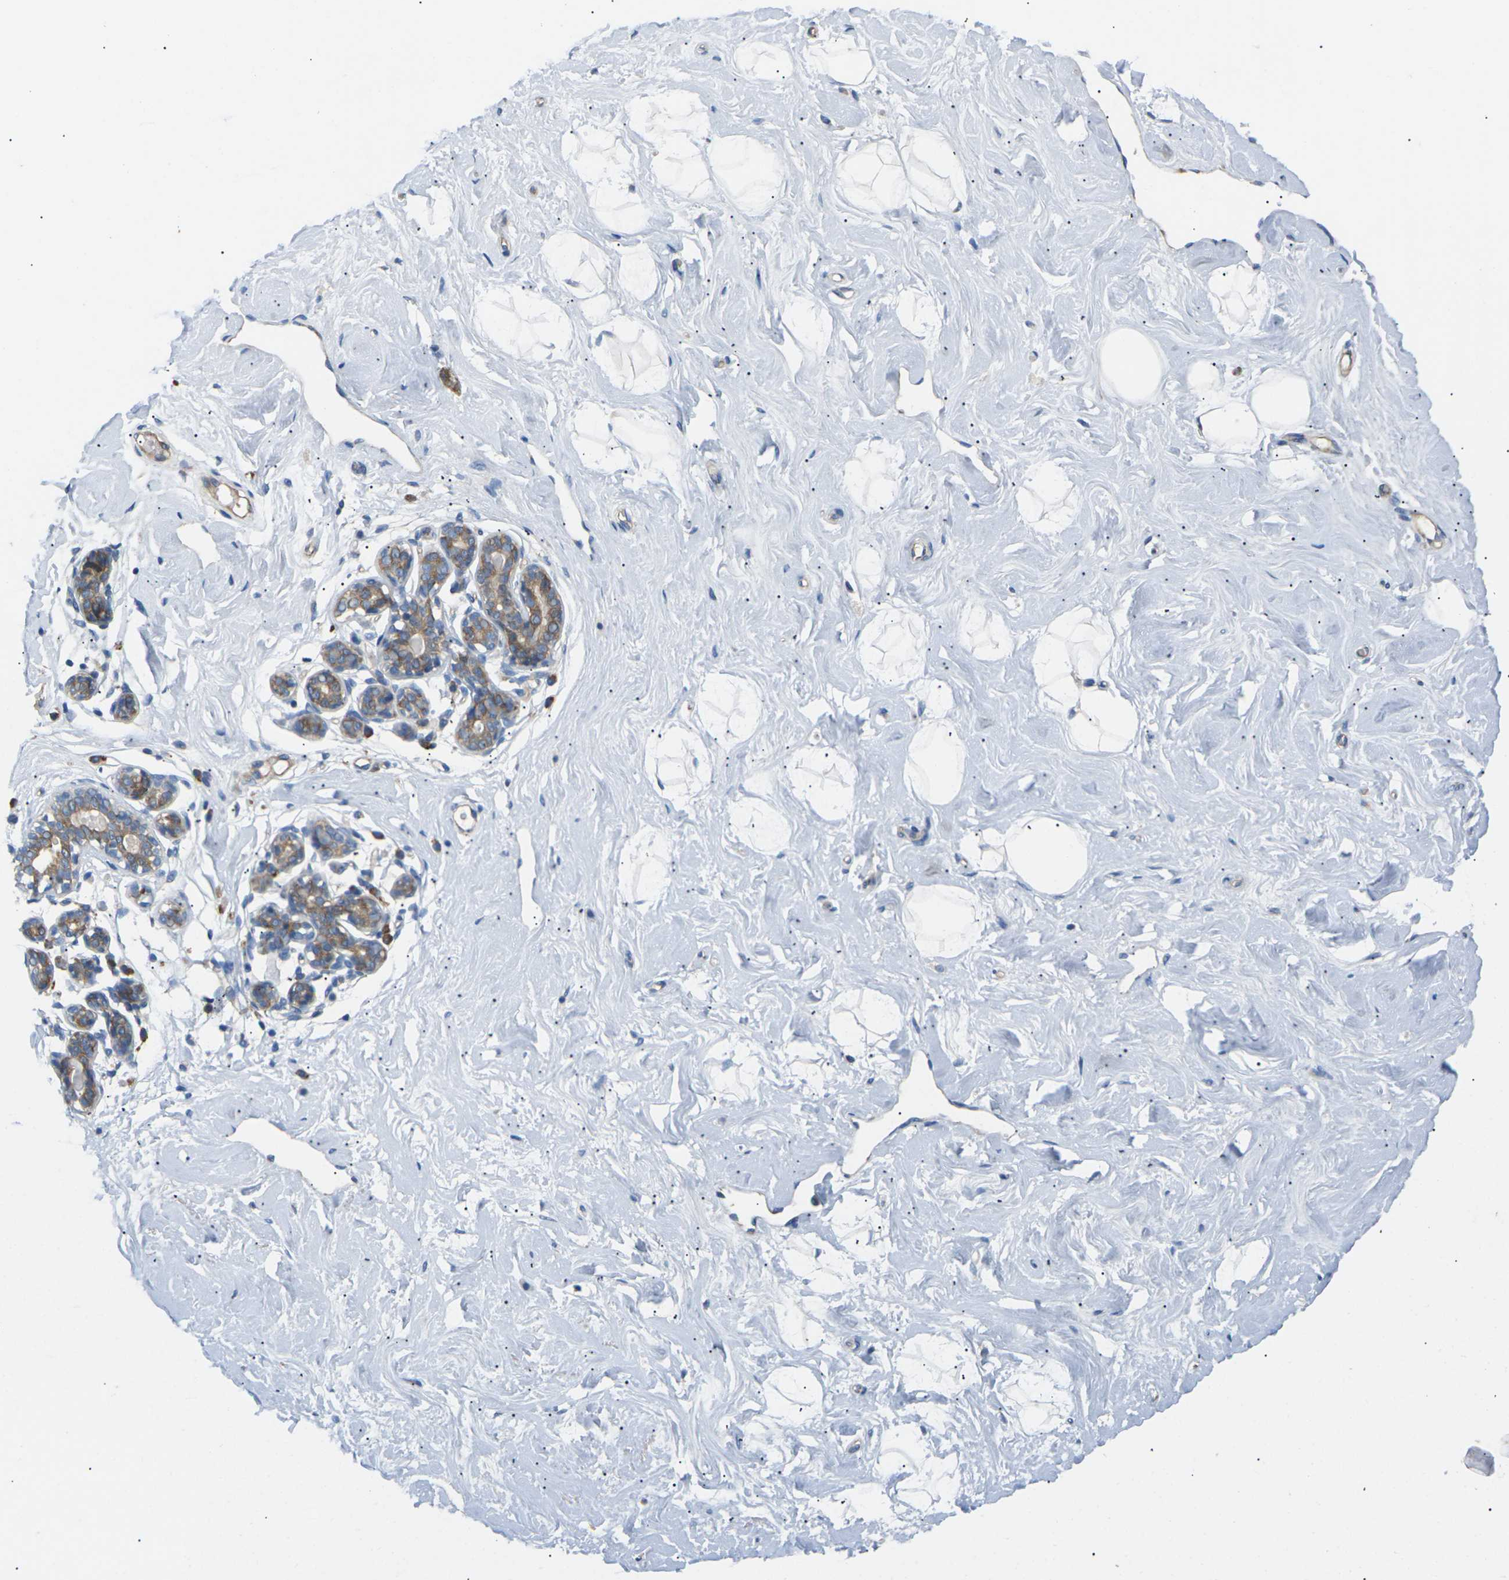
{"staining": {"intensity": "moderate", "quantity": ">75%", "location": "cytoplasmic/membranous"}, "tissue": "breast", "cell_type": "Adipocytes", "image_type": "normal", "snomed": [{"axis": "morphology", "description": "Normal tissue, NOS"}, {"axis": "topography", "description": "Breast"}], "caption": "Benign breast displays moderate cytoplasmic/membranous positivity in about >75% of adipocytes.", "gene": "KLHDC8B", "patient": {"sex": "female", "age": 23}}